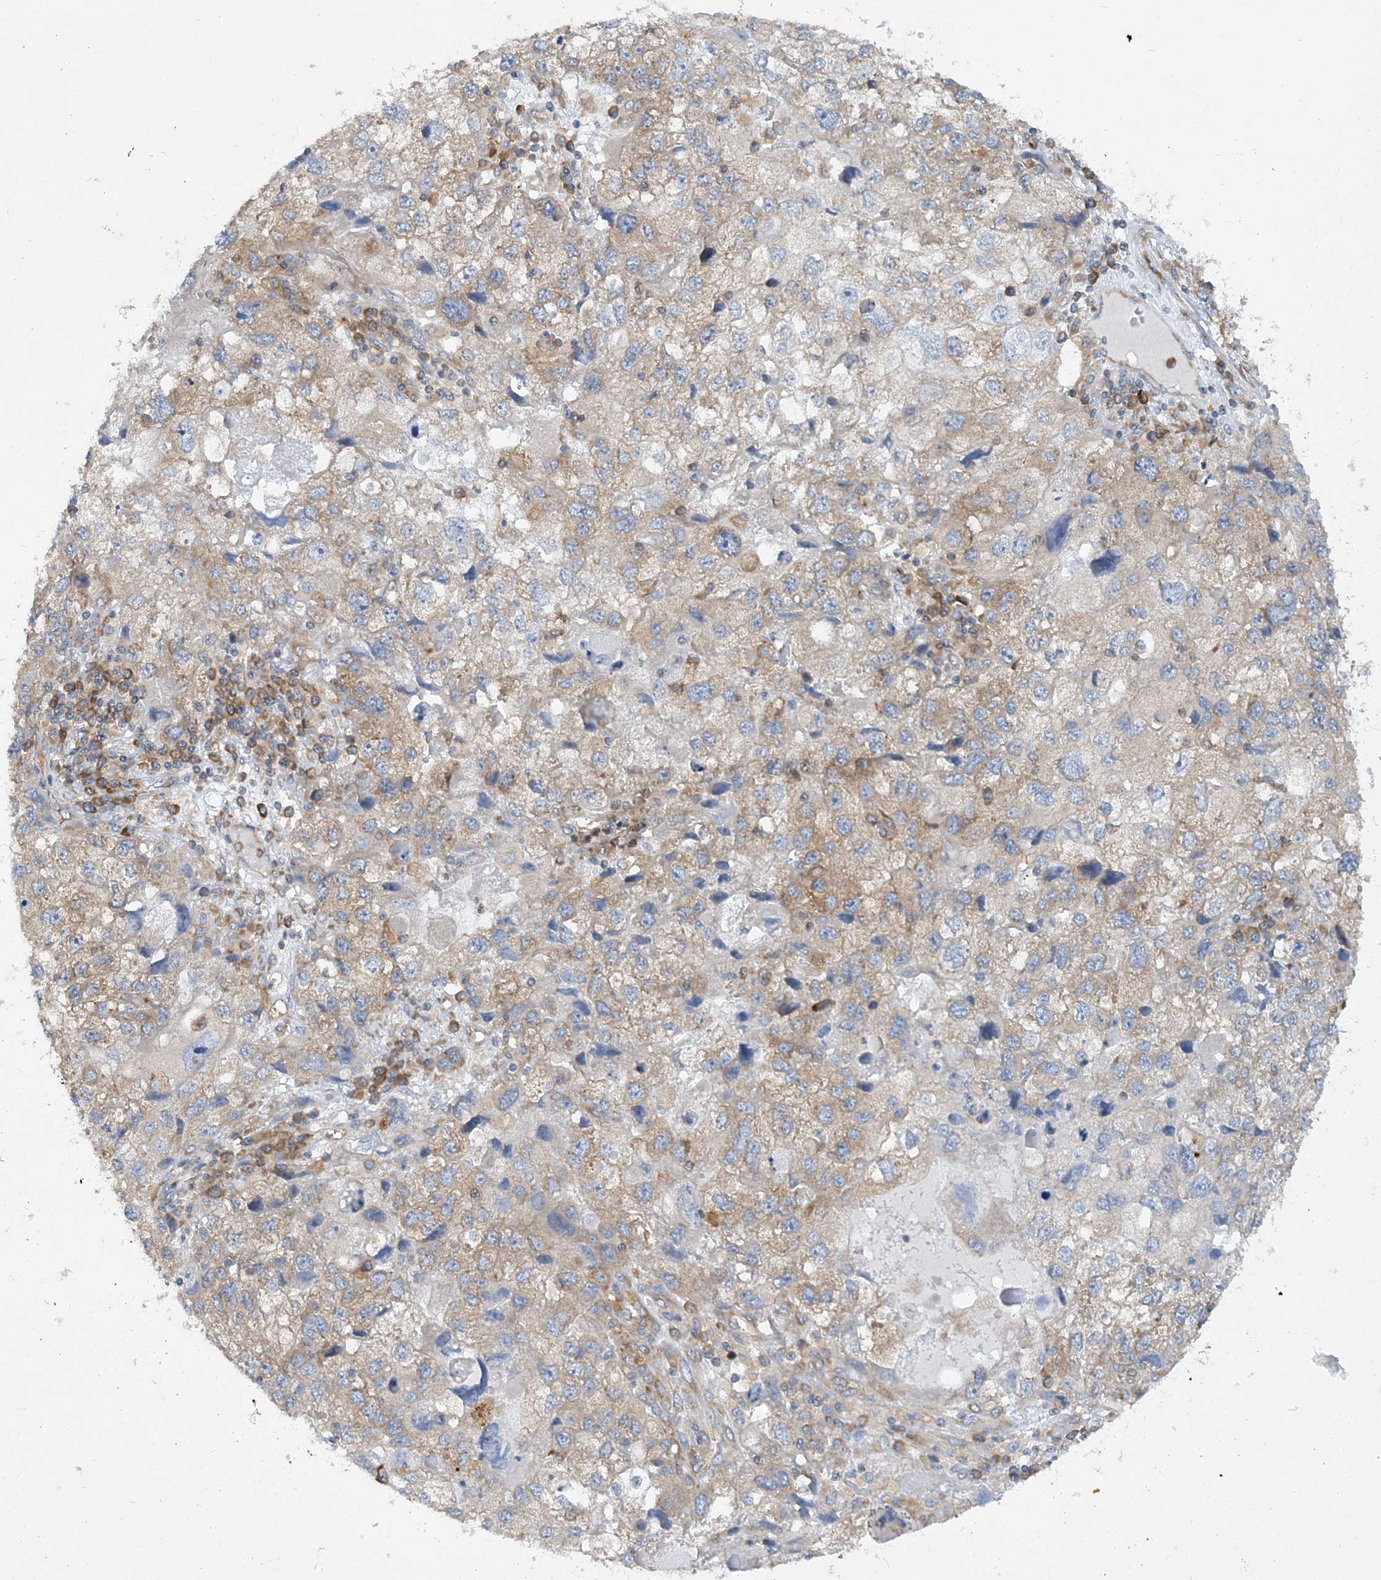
{"staining": {"intensity": "weak", "quantity": ">75%", "location": "cytoplasmic/membranous"}, "tissue": "endometrial cancer", "cell_type": "Tumor cells", "image_type": "cancer", "snomed": [{"axis": "morphology", "description": "Adenocarcinoma, NOS"}, {"axis": "topography", "description": "Endometrium"}], "caption": "Human adenocarcinoma (endometrial) stained for a protein (brown) shows weak cytoplasmic/membranous positive expression in approximately >75% of tumor cells.", "gene": "LARP4B", "patient": {"sex": "female", "age": 49}}